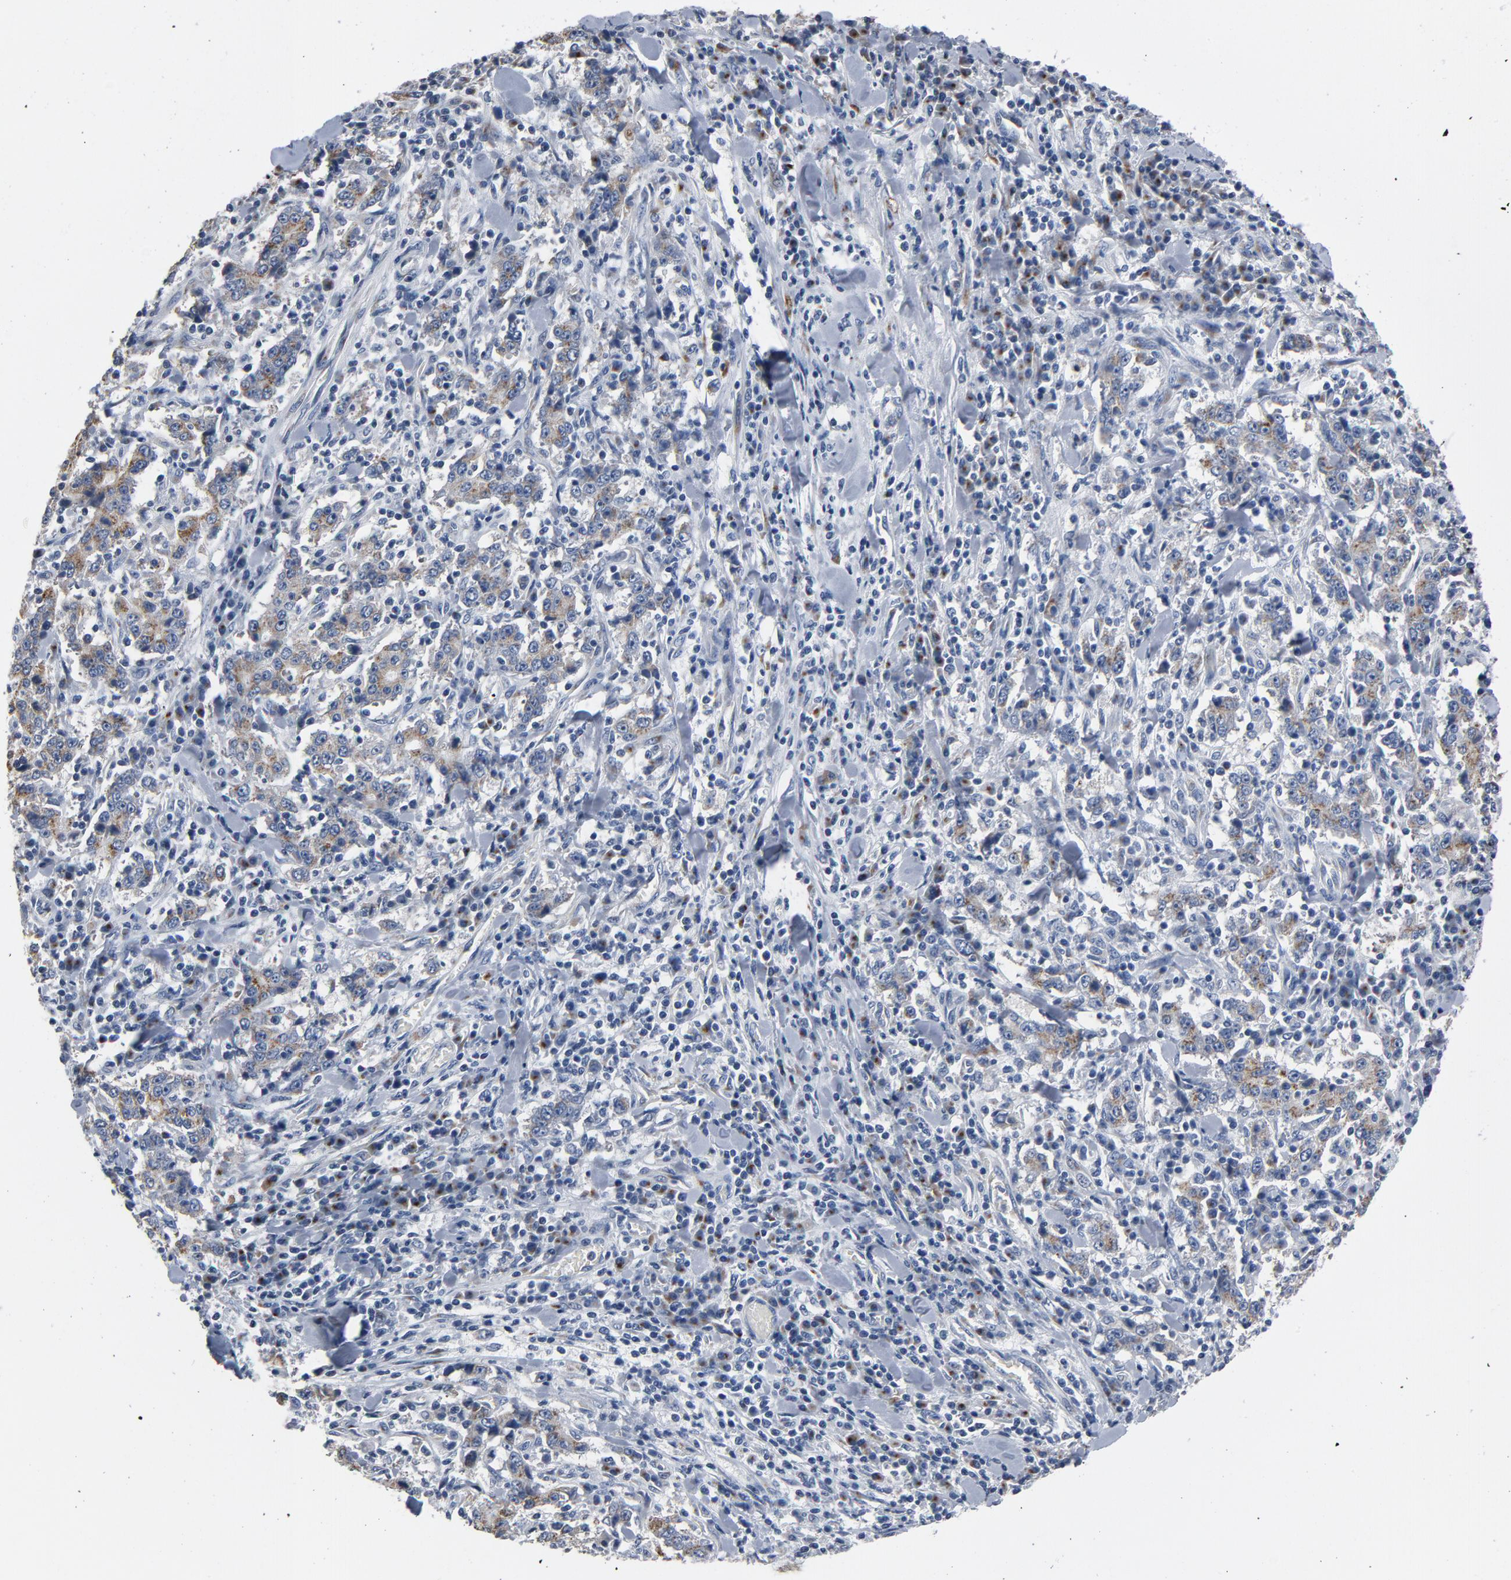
{"staining": {"intensity": "moderate", "quantity": ">75%", "location": "cytoplasmic/membranous"}, "tissue": "stomach cancer", "cell_type": "Tumor cells", "image_type": "cancer", "snomed": [{"axis": "morphology", "description": "Normal tissue, NOS"}, {"axis": "morphology", "description": "Adenocarcinoma, NOS"}, {"axis": "topography", "description": "Stomach, upper"}, {"axis": "topography", "description": "Stomach"}], "caption": "Moderate cytoplasmic/membranous staining is appreciated in about >75% of tumor cells in adenocarcinoma (stomach). The staining was performed using DAB (3,3'-diaminobenzidine) to visualize the protein expression in brown, while the nuclei were stained in blue with hematoxylin (Magnification: 20x).", "gene": "YIPF6", "patient": {"sex": "male", "age": 59}}